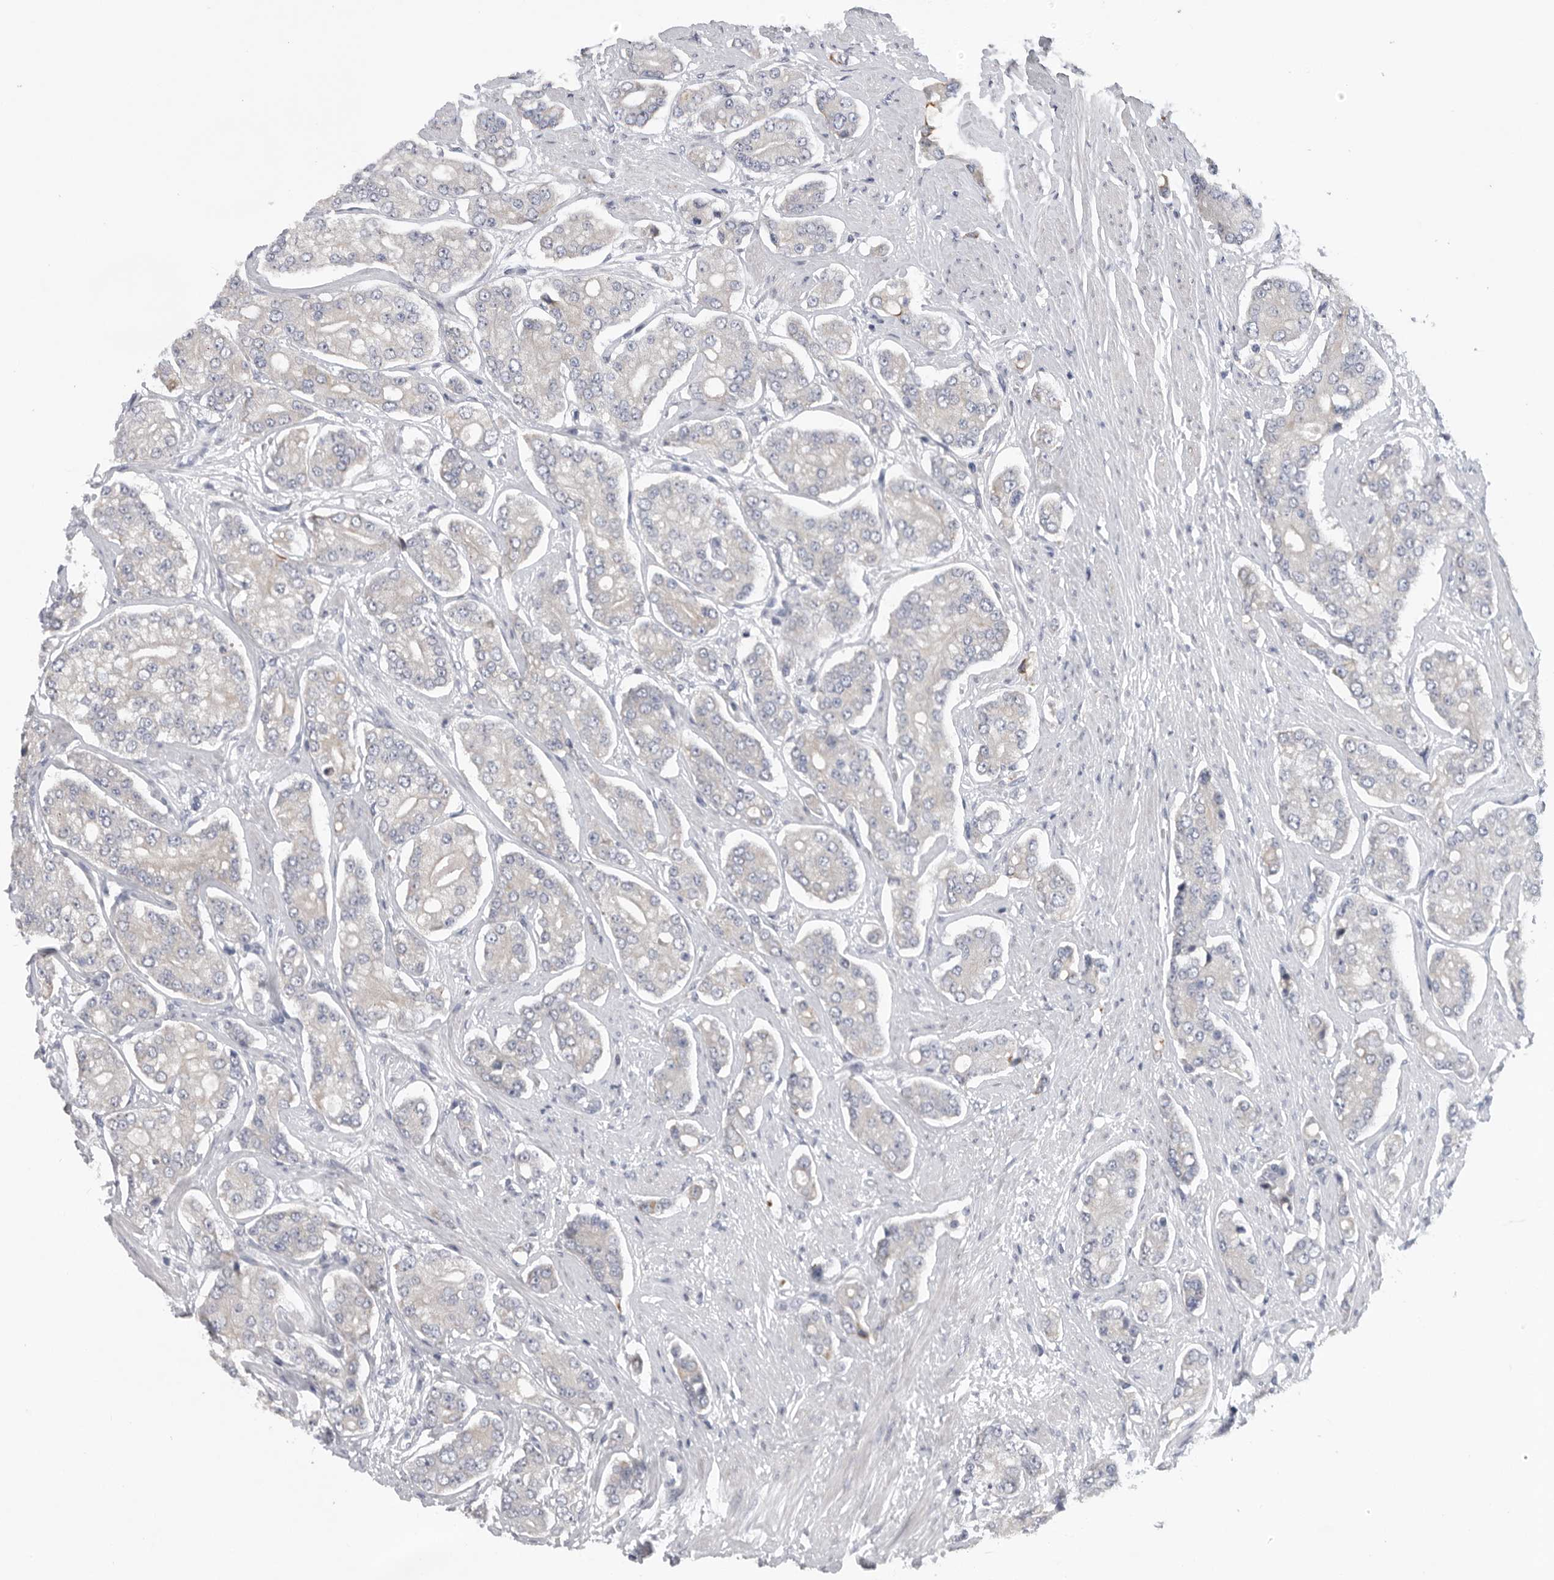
{"staining": {"intensity": "negative", "quantity": "none", "location": "none"}, "tissue": "prostate cancer", "cell_type": "Tumor cells", "image_type": "cancer", "snomed": [{"axis": "morphology", "description": "Adenocarcinoma, High grade"}, {"axis": "topography", "description": "Prostate"}], "caption": "This is a image of immunohistochemistry (IHC) staining of high-grade adenocarcinoma (prostate), which shows no staining in tumor cells.", "gene": "USP24", "patient": {"sex": "male", "age": 71}}